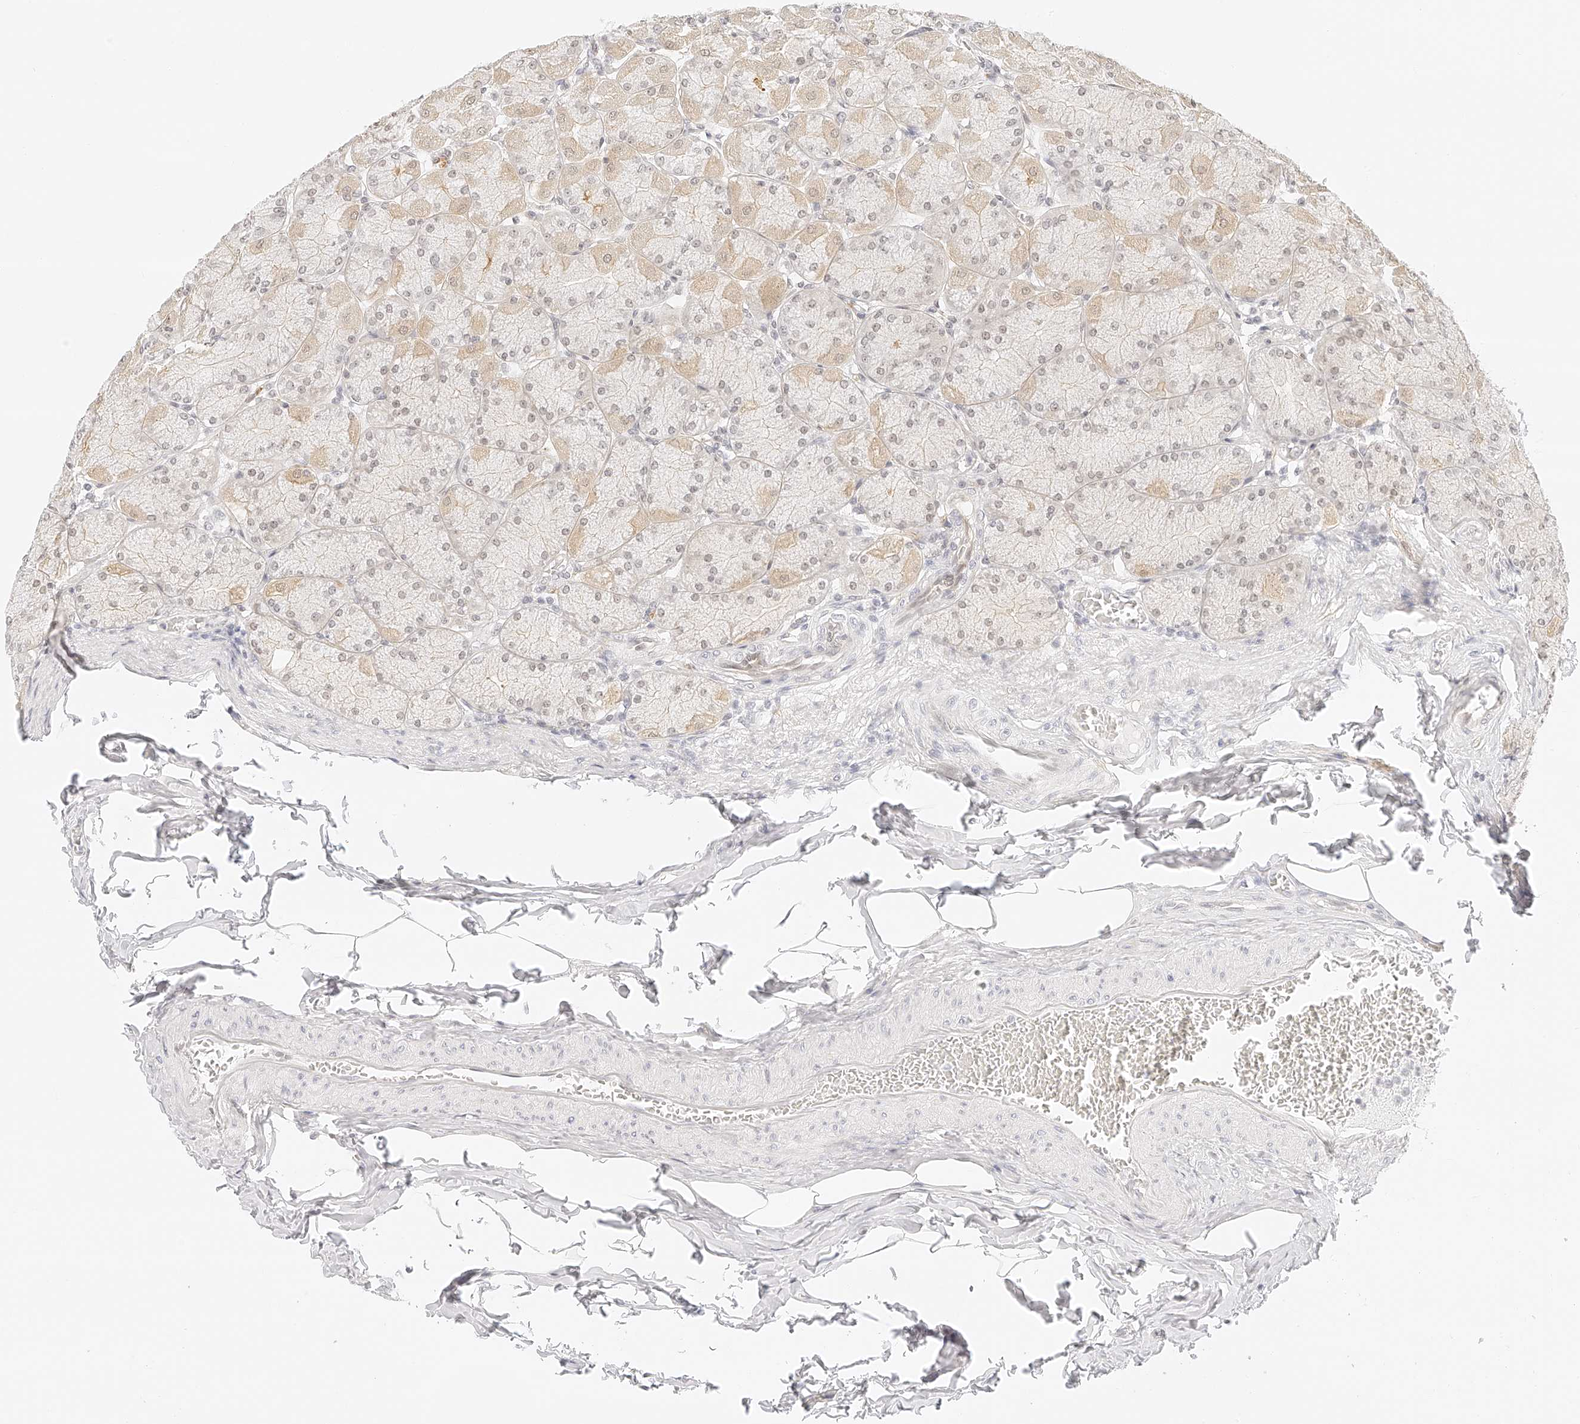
{"staining": {"intensity": "moderate", "quantity": "25%-75%", "location": "cytoplasmic/membranous"}, "tissue": "stomach", "cell_type": "Glandular cells", "image_type": "normal", "snomed": [{"axis": "morphology", "description": "Normal tissue, NOS"}, {"axis": "topography", "description": "Stomach, upper"}], "caption": "Protein expression analysis of benign human stomach reveals moderate cytoplasmic/membranous staining in about 25%-75% of glandular cells. Immunohistochemistry stains the protein in brown and the nuclei are stained blue.", "gene": "ZFP69", "patient": {"sex": "female", "age": 56}}